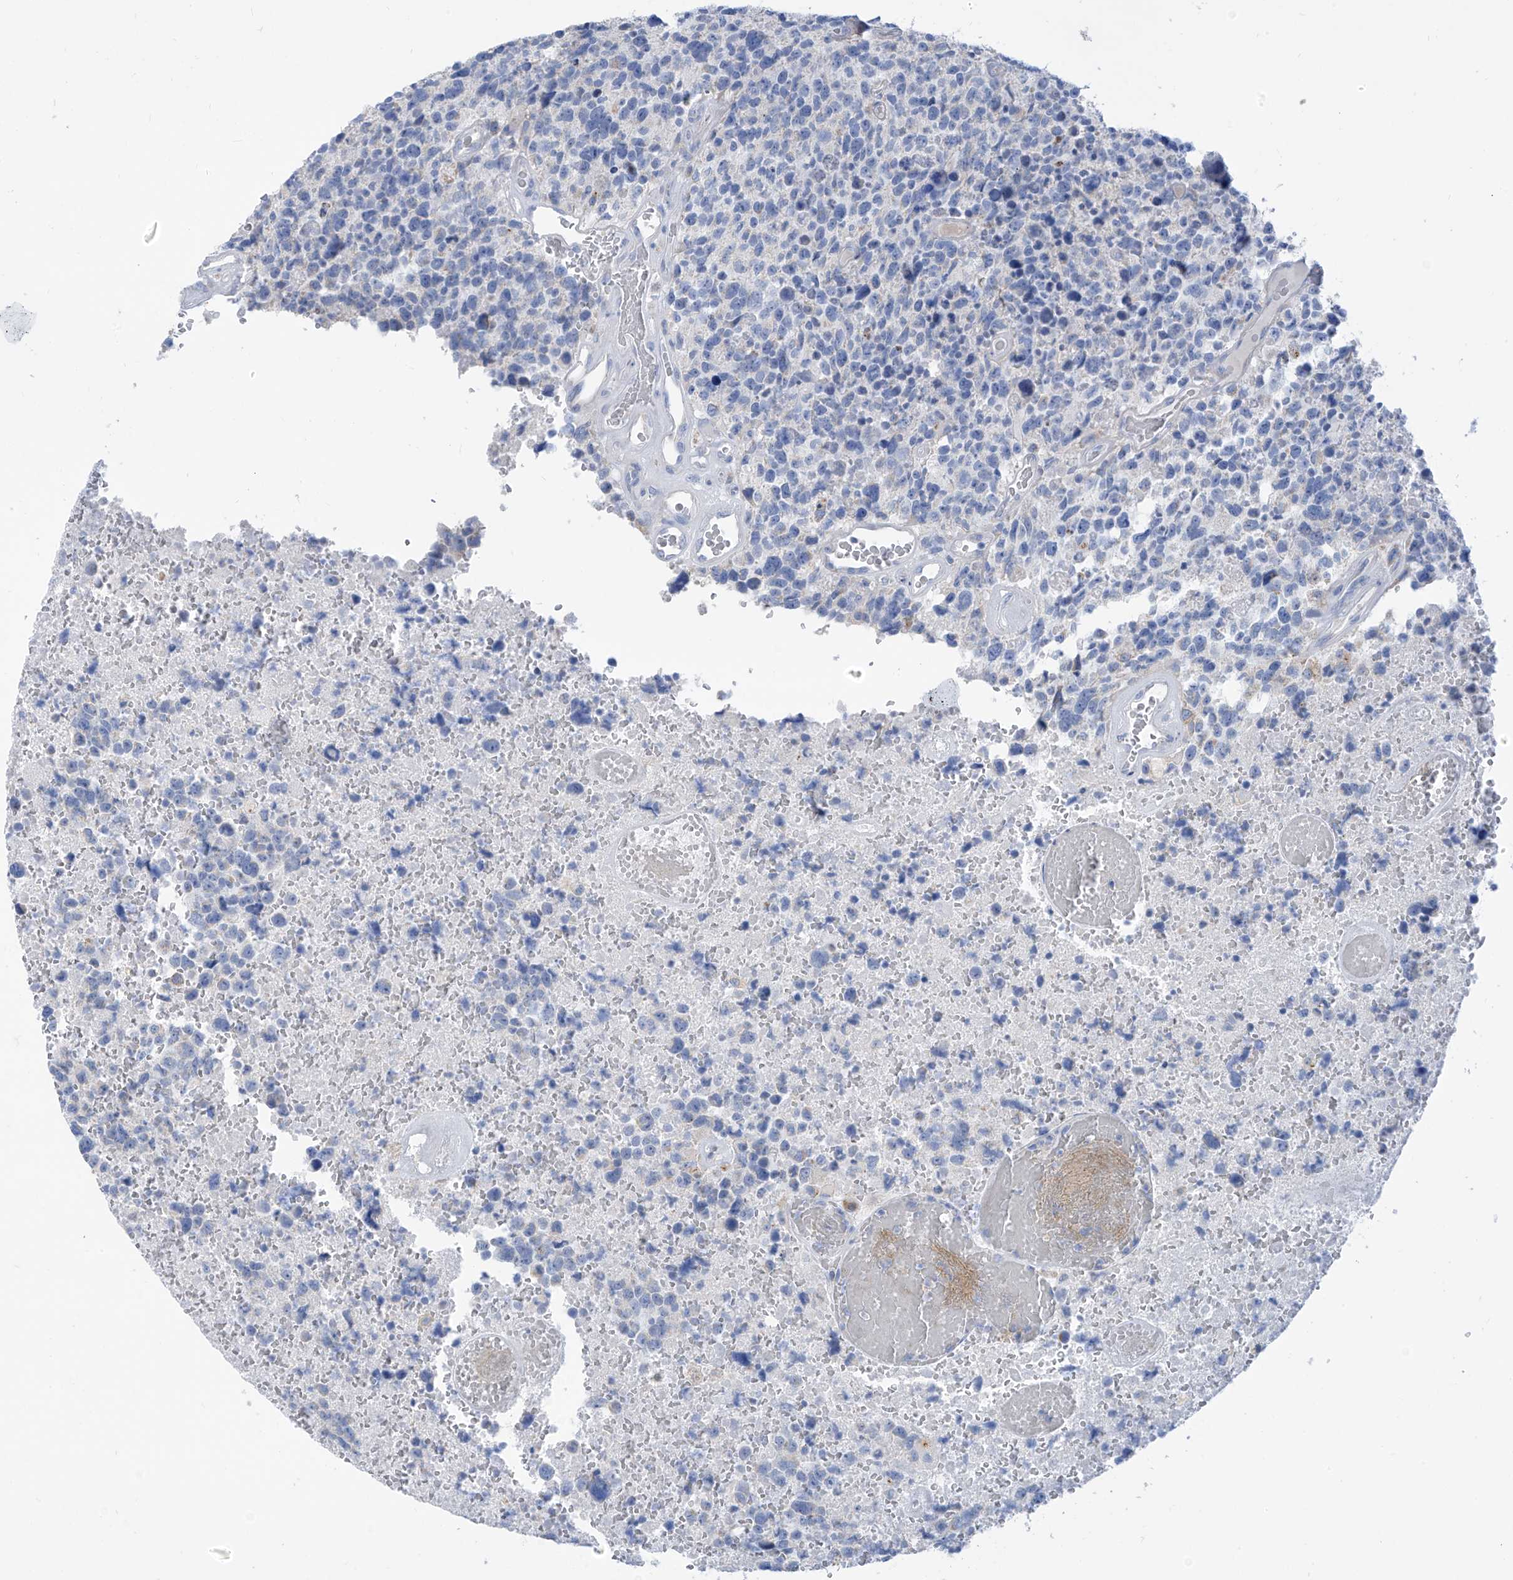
{"staining": {"intensity": "negative", "quantity": "none", "location": "none"}, "tissue": "glioma", "cell_type": "Tumor cells", "image_type": "cancer", "snomed": [{"axis": "morphology", "description": "Glioma, malignant, High grade"}, {"axis": "topography", "description": "Brain"}], "caption": "This is an immunohistochemistry photomicrograph of human glioma. There is no positivity in tumor cells.", "gene": "ZNF404", "patient": {"sex": "male", "age": 69}}